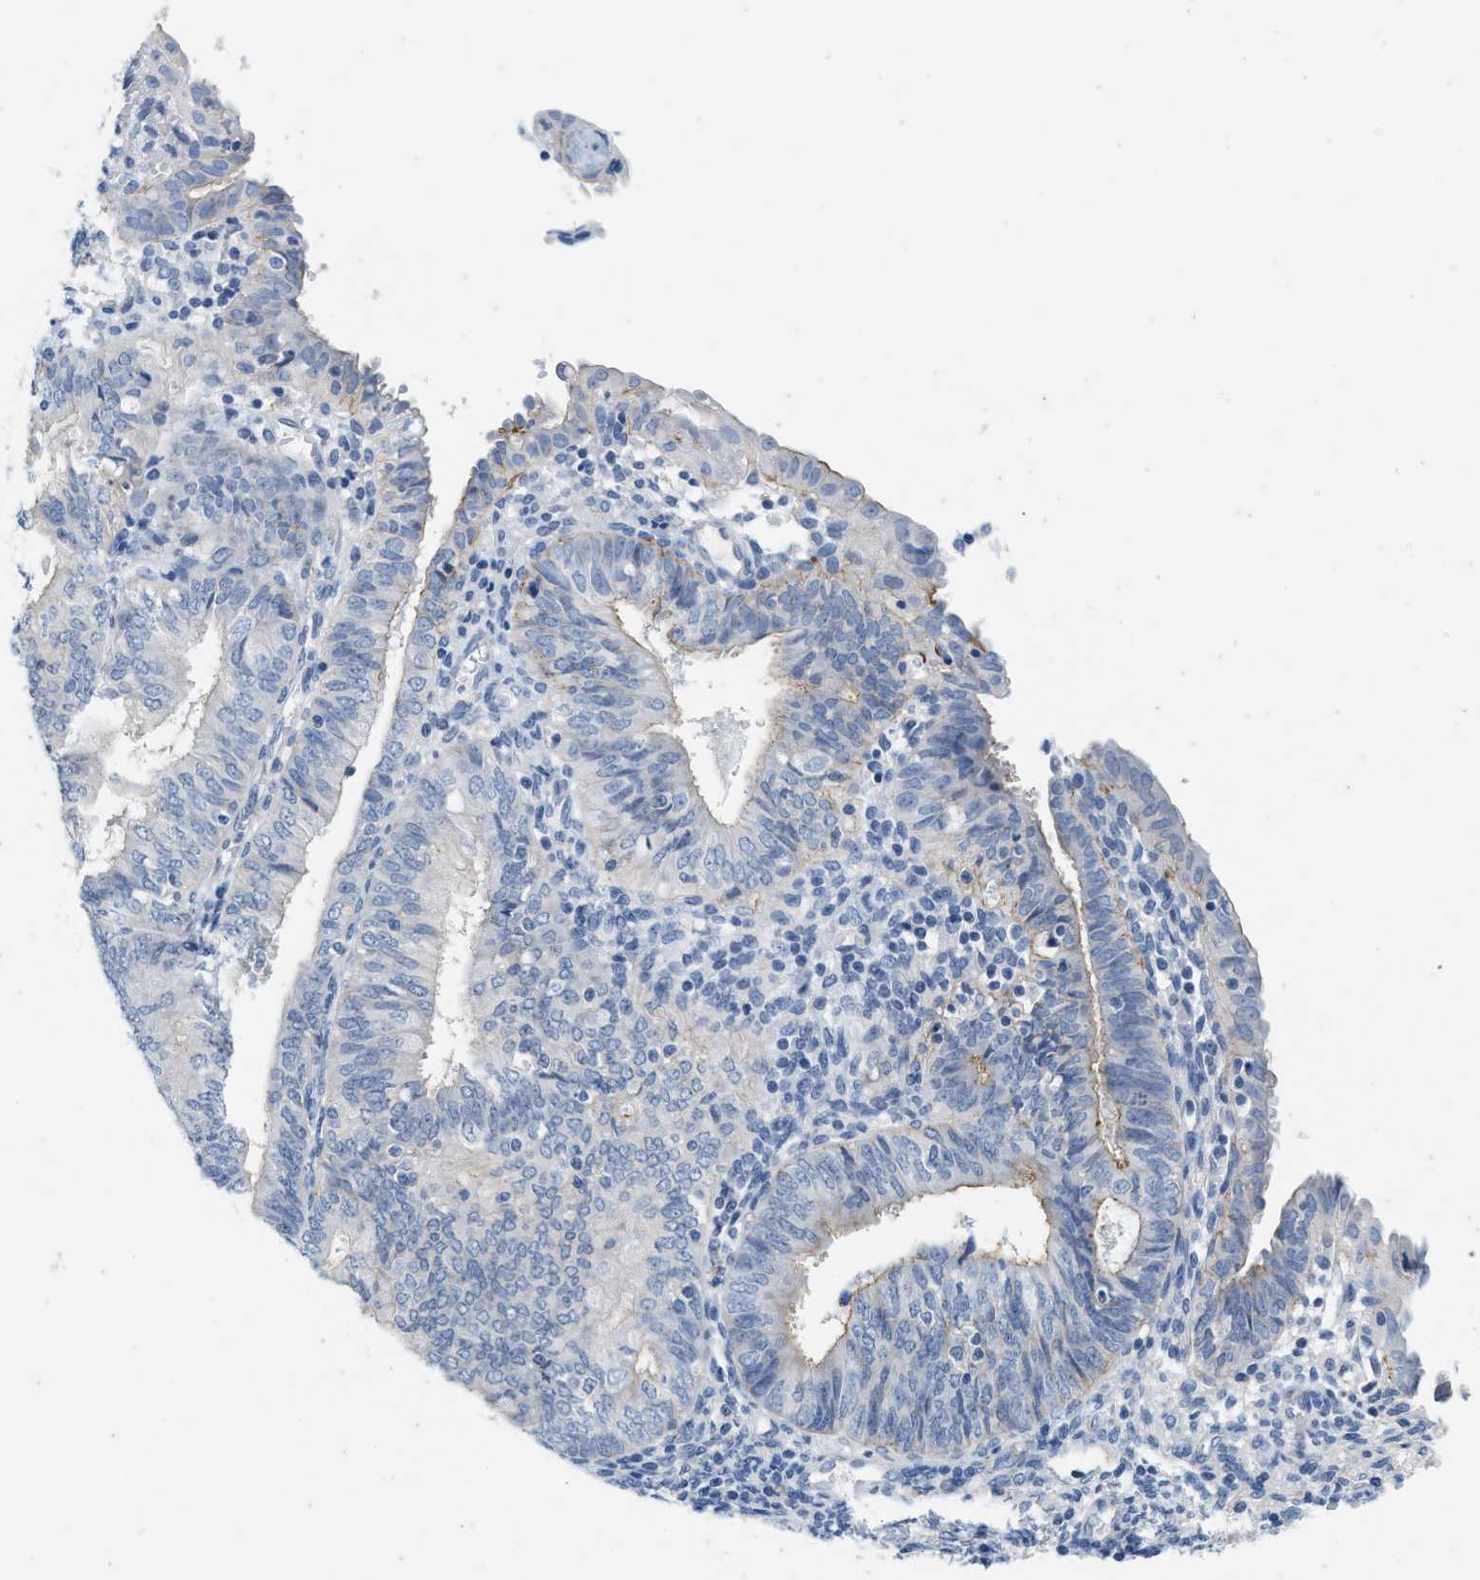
{"staining": {"intensity": "negative", "quantity": "none", "location": "none"}, "tissue": "endometrial cancer", "cell_type": "Tumor cells", "image_type": "cancer", "snomed": [{"axis": "morphology", "description": "Adenocarcinoma, NOS"}, {"axis": "topography", "description": "Endometrium"}], "caption": "This is an immunohistochemistry micrograph of adenocarcinoma (endometrial). There is no expression in tumor cells.", "gene": "ABCB11", "patient": {"sex": "female", "age": 58}}